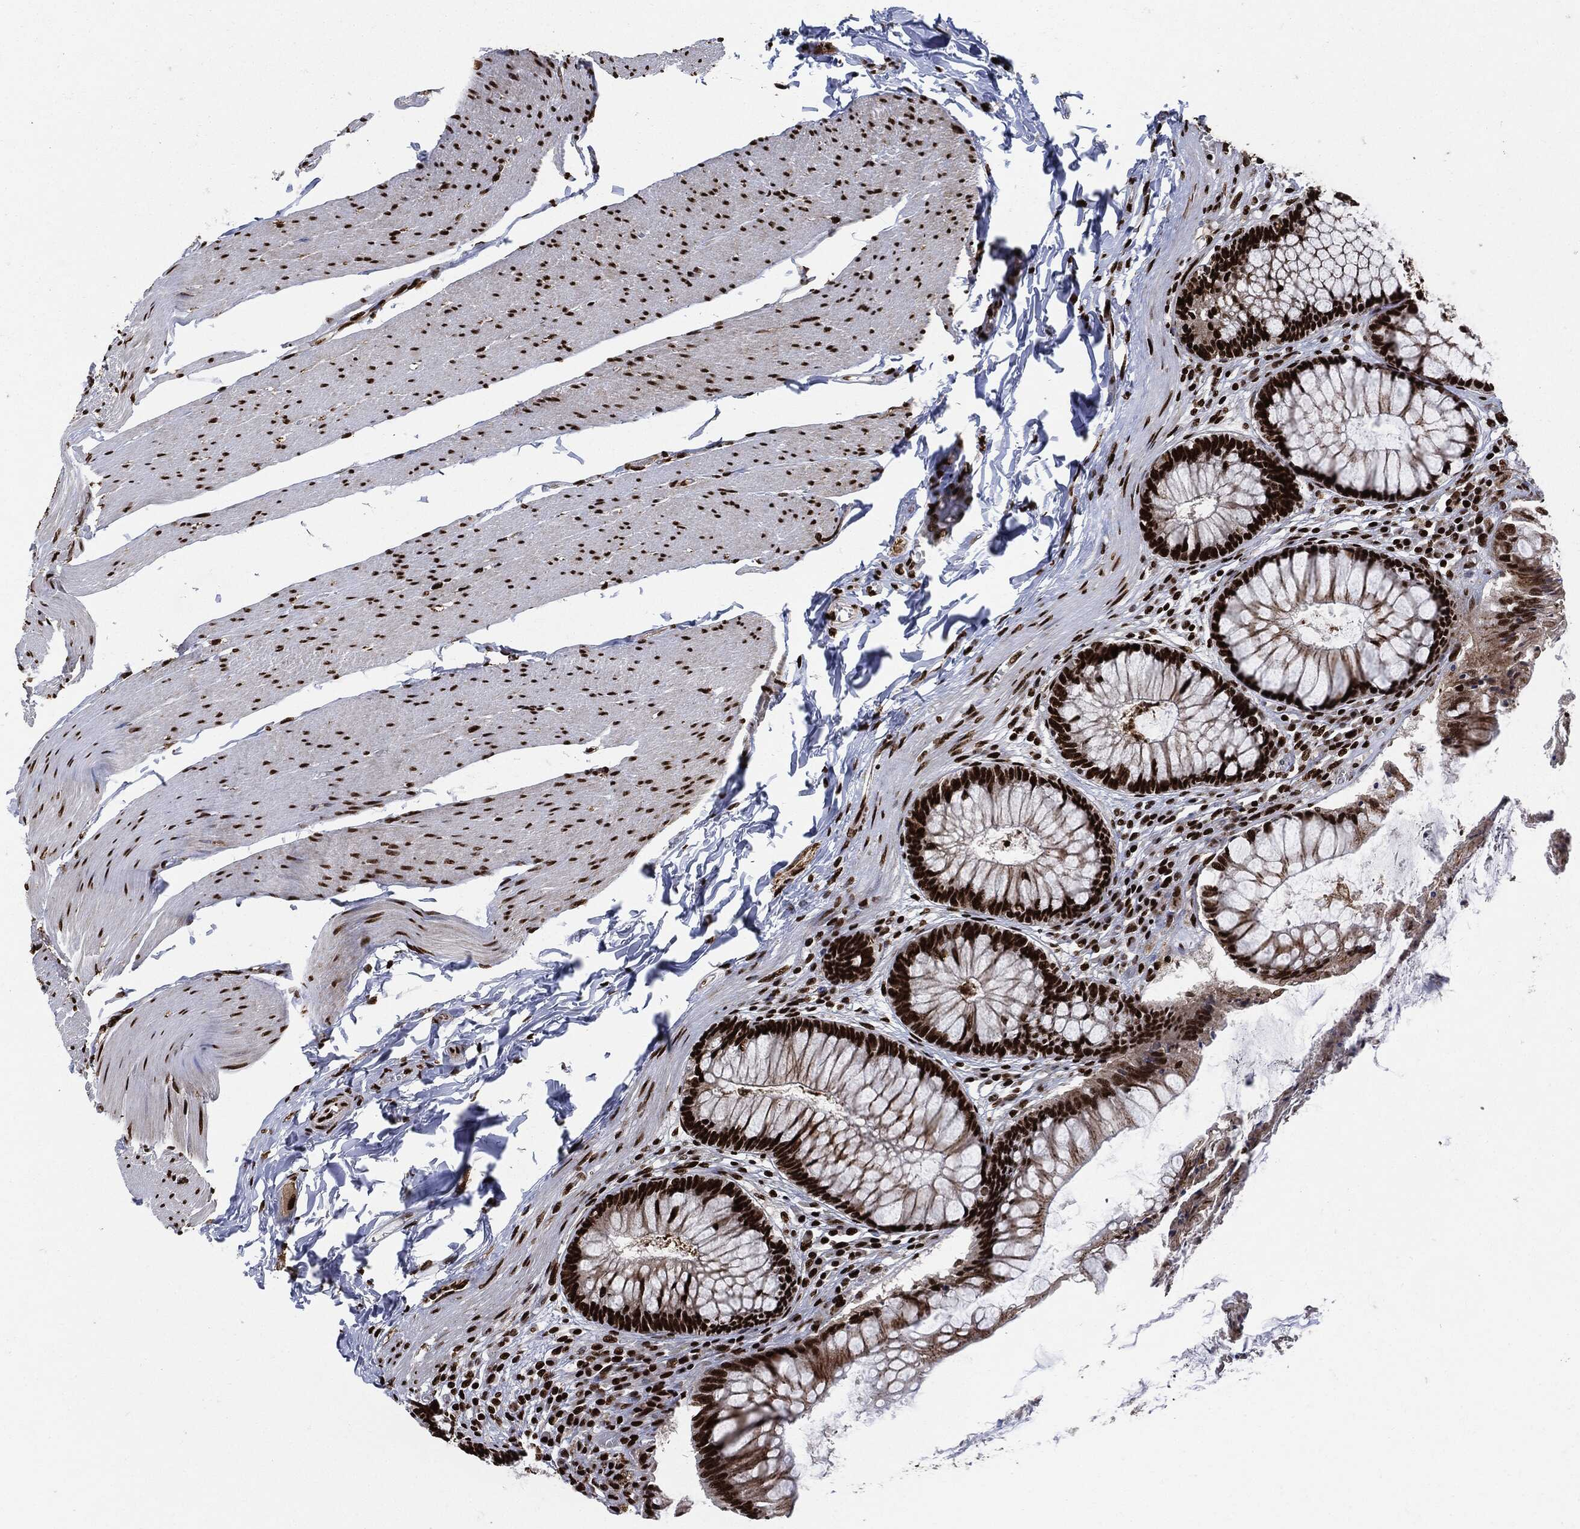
{"staining": {"intensity": "strong", "quantity": ">75%", "location": "nuclear"}, "tissue": "rectum", "cell_type": "Glandular cells", "image_type": "normal", "snomed": [{"axis": "morphology", "description": "Normal tissue, NOS"}, {"axis": "topography", "description": "Rectum"}], "caption": "Glandular cells display high levels of strong nuclear positivity in about >75% of cells in normal human rectum. (DAB (3,3'-diaminobenzidine) IHC, brown staining for protein, blue staining for nuclei).", "gene": "RECQL", "patient": {"sex": "female", "age": 58}}